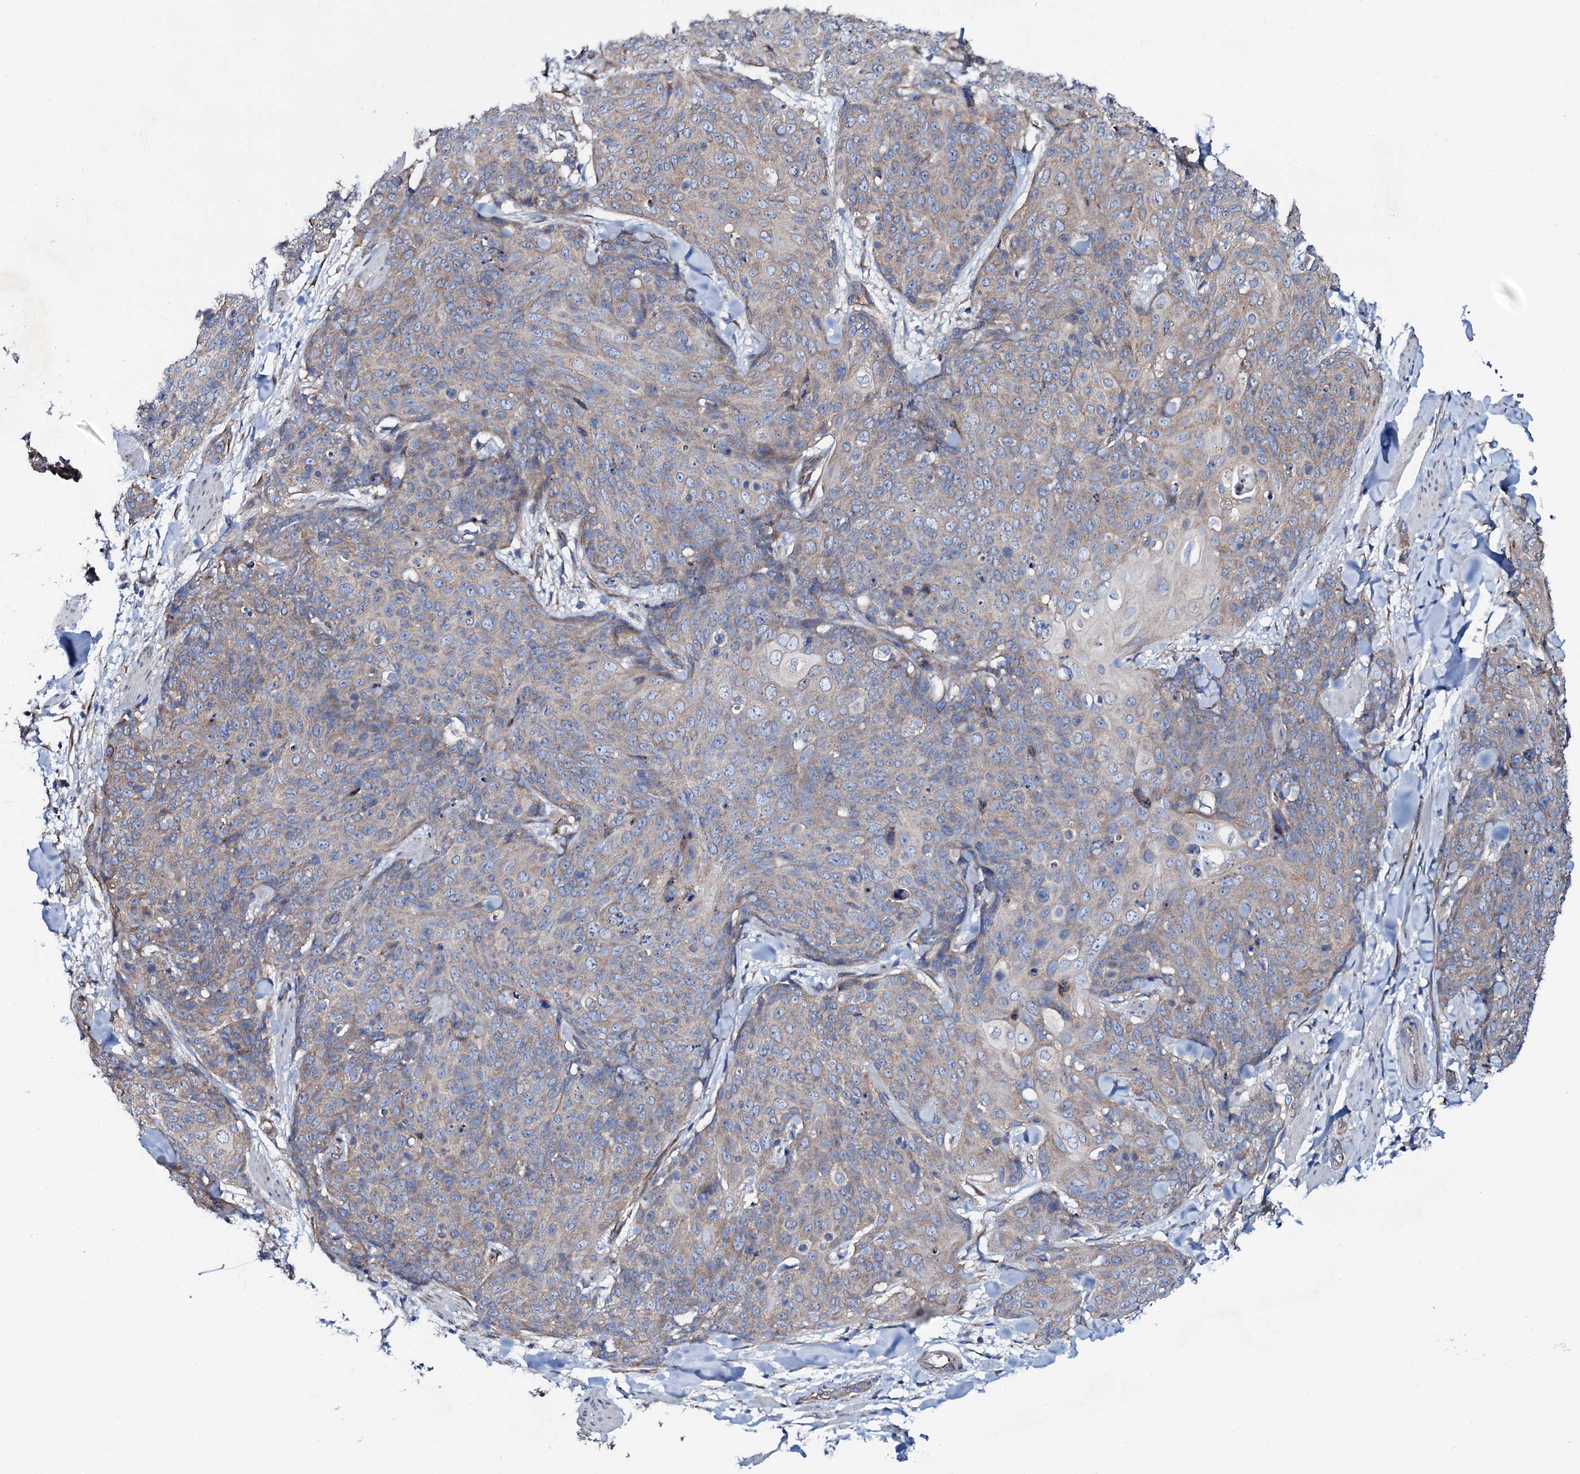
{"staining": {"intensity": "weak", "quantity": "25%-75%", "location": "cytoplasmic/membranous"}, "tissue": "skin cancer", "cell_type": "Tumor cells", "image_type": "cancer", "snomed": [{"axis": "morphology", "description": "Squamous cell carcinoma, NOS"}, {"axis": "topography", "description": "Skin"}, {"axis": "topography", "description": "Vulva"}], "caption": "Skin cancer stained for a protein (brown) shows weak cytoplasmic/membranous positive expression in approximately 25%-75% of tumor cells.", "gene": "STARD13", "patient": {"sex": "female", "age": 85}}